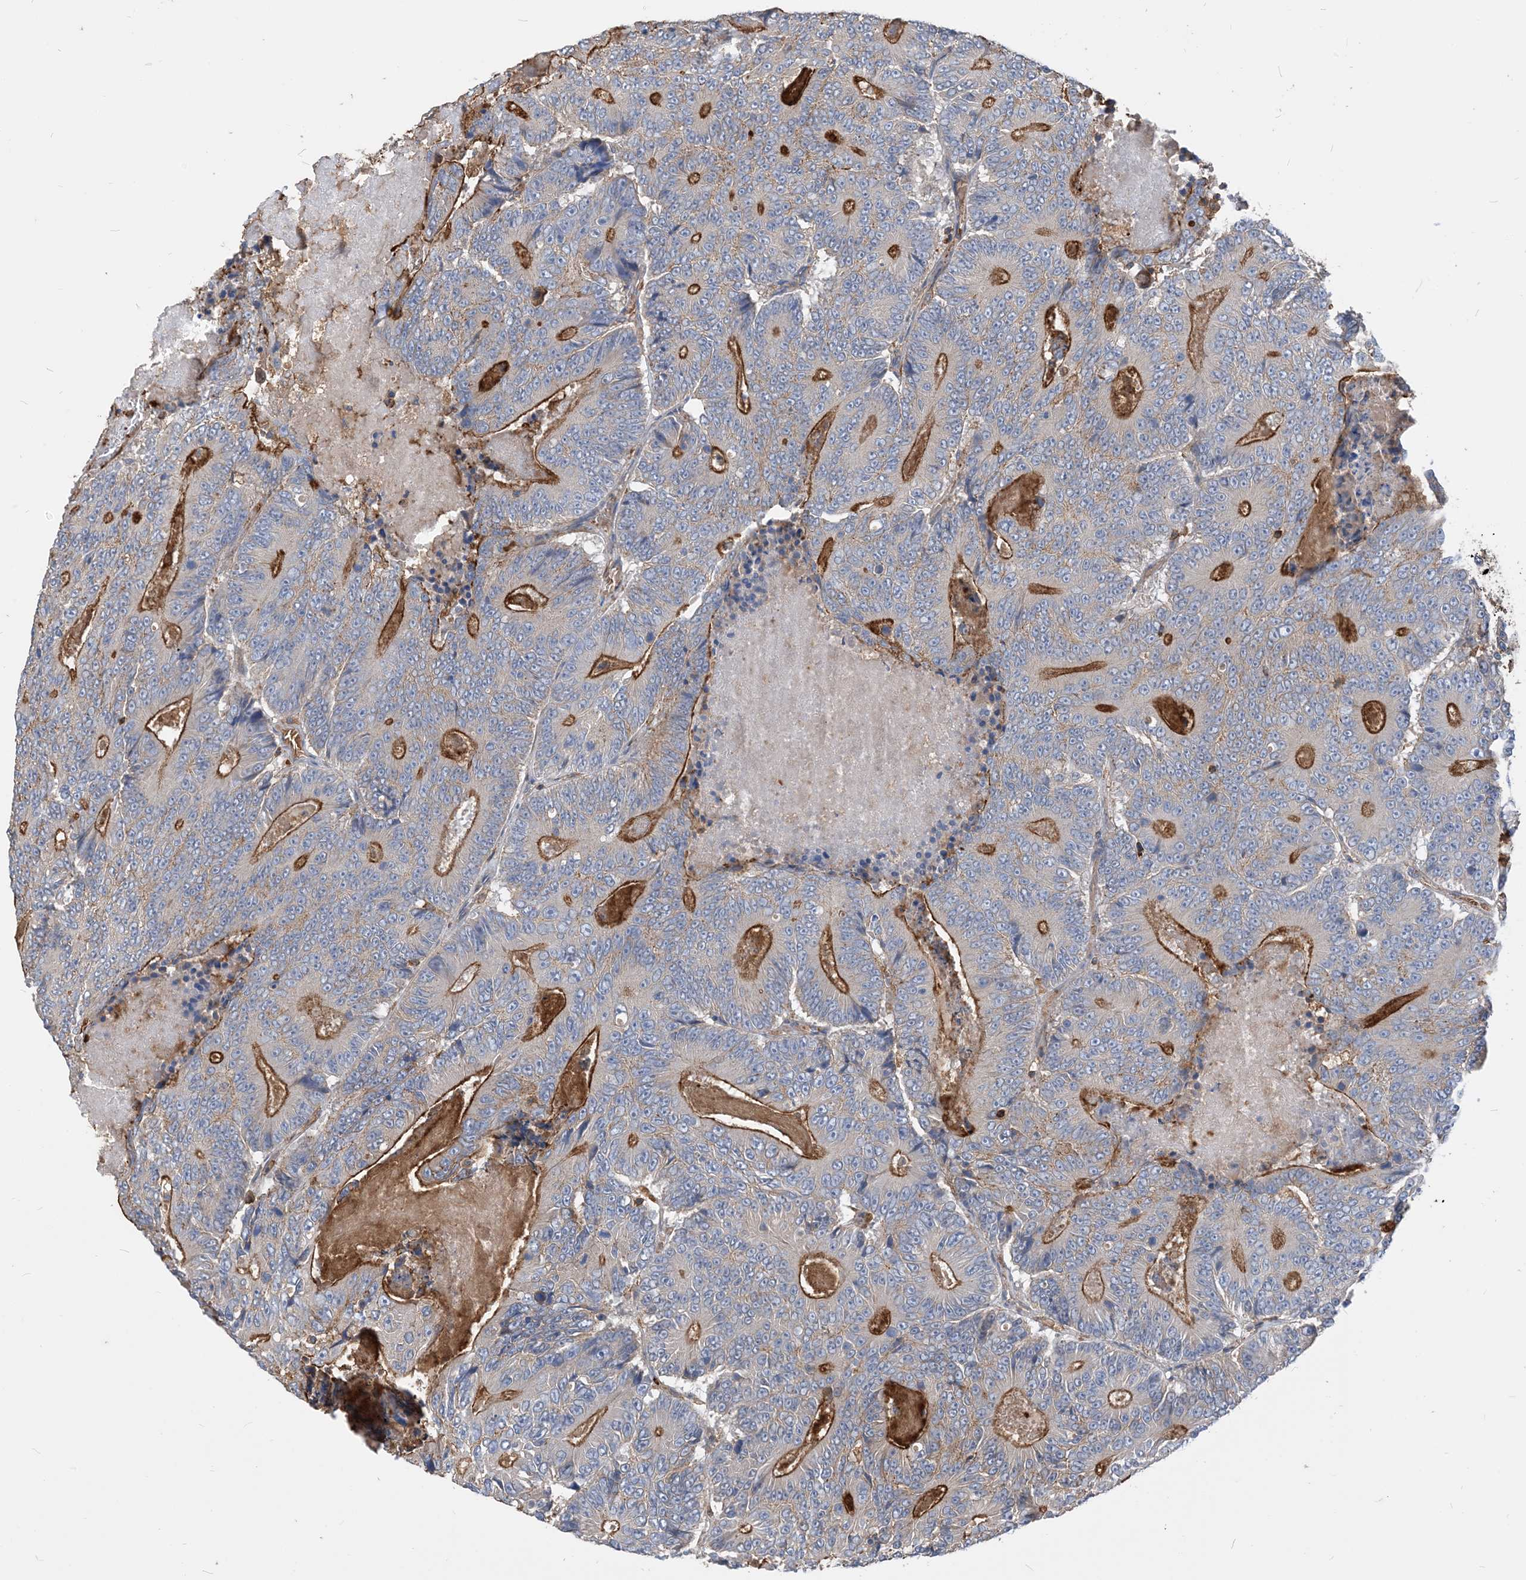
{"staining": {"intensity": "negative", "quantity": "none", "location": "none"}, "tissue": "colorectal cancer", "cell_type": "Tumor cells", "image_type": "cancer", "snomed": [{"axis": "morphology", "description": "Adenocarcinoma, NOS"}, {"axis": "topography", "description": "Colon"}], "caption": "IHC of human colorectal cancer shows no positivity in tumor cells. The staining is performed using DAB brown chromogen with nuclei counter-stained in using hematoxylin.", "gene": "PARVG", "patient": {"sex": "male", "age": 83}}